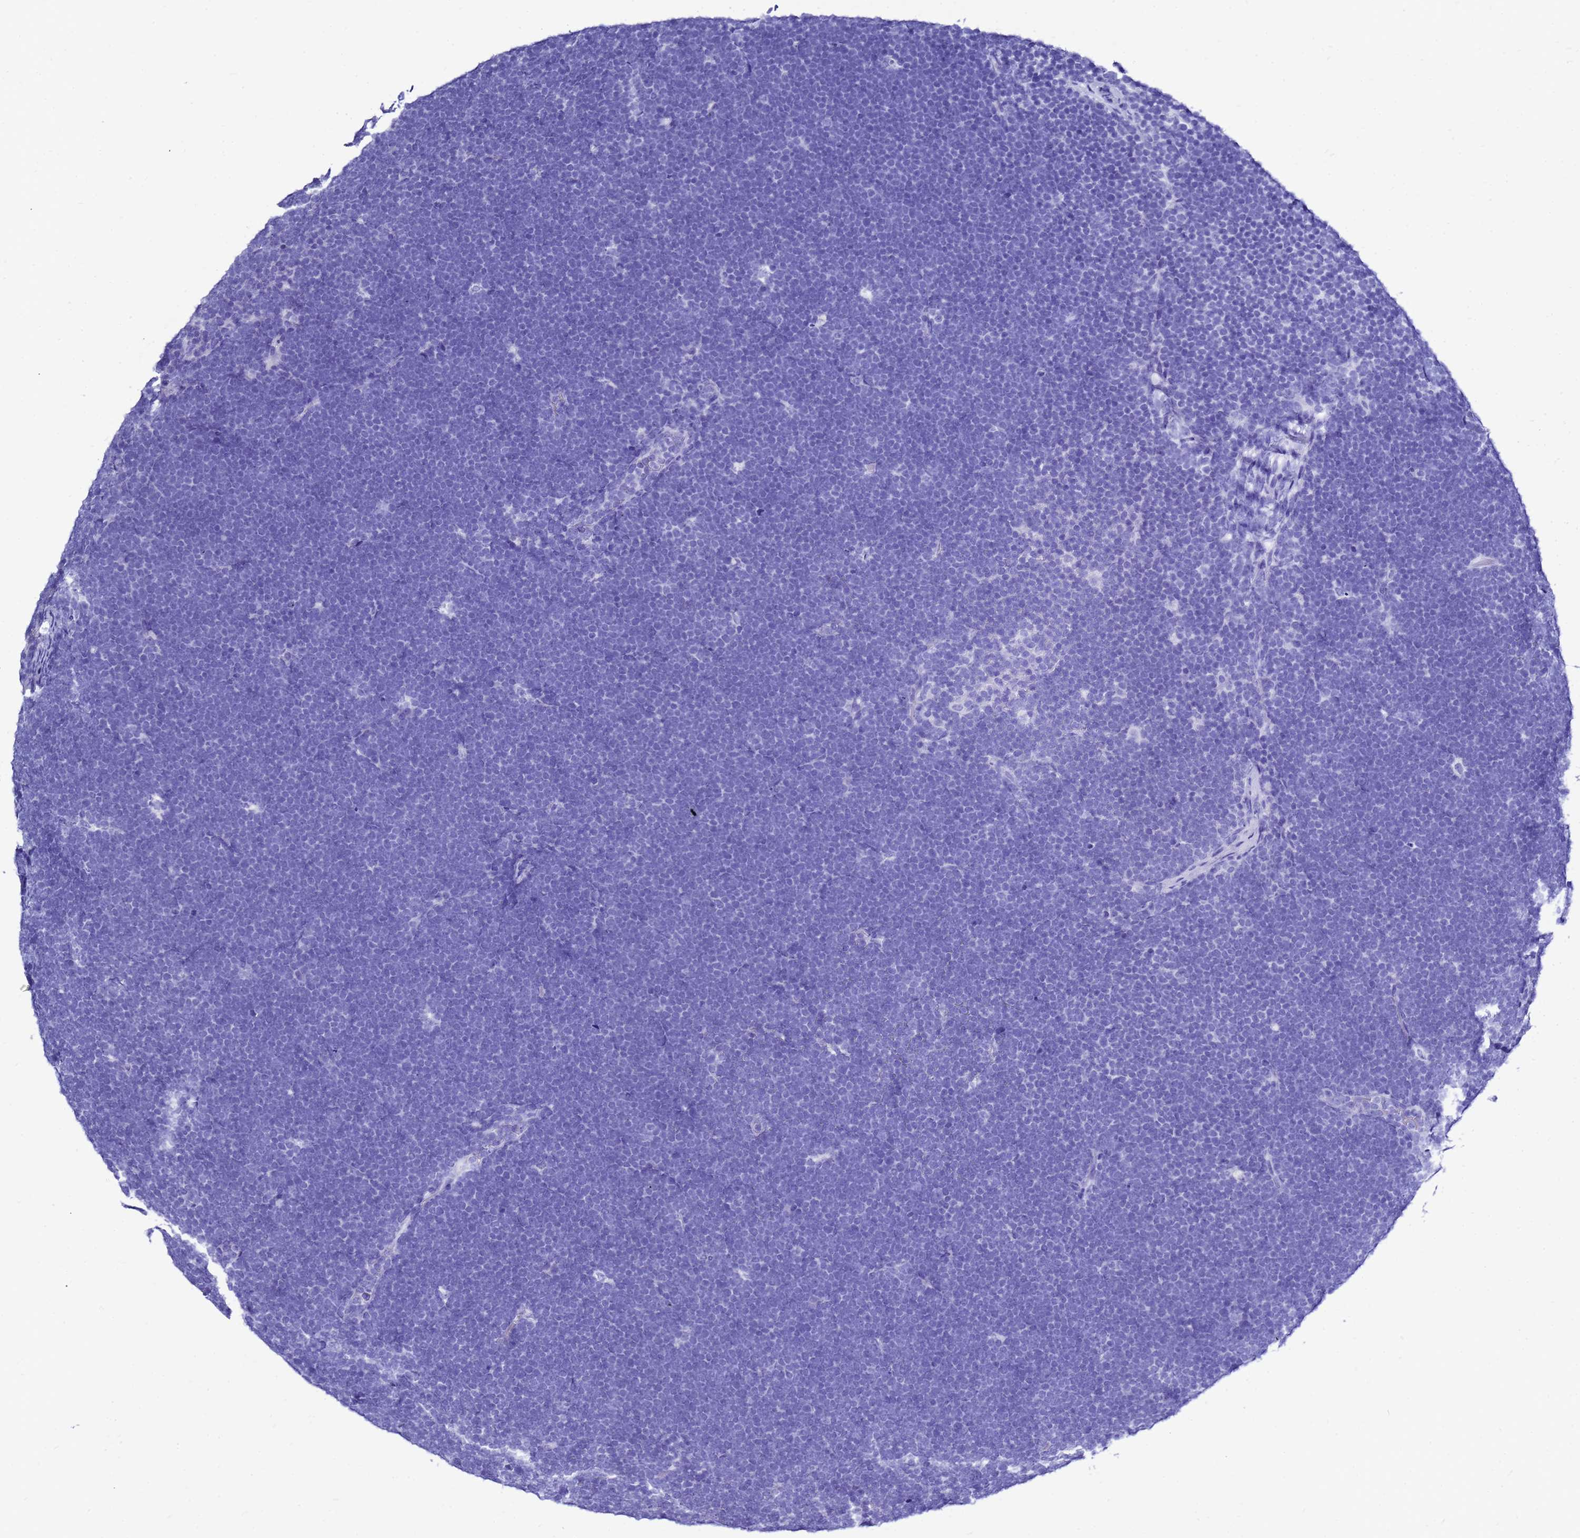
{"staining": {"intensity": "negative", "quantity": "none", "location": "none"}, "tissue": "lymphoma", "cell_type": "Tumor cells", "image_type": "cancer", "snomed": [{"axis": "morphology", "description": "Malignant lymphoma, non-Hodgkin's type, High grade"}, {"axis": "topography", "description": "Lymph node"}], "caption": "IHC photomicrograph of neoplastic tissue: lymphoma stained with DAB displays no significant protein expression in tumor cells.", "gene": "LIPF", "patient": {"sex": "male", "age": 13}}